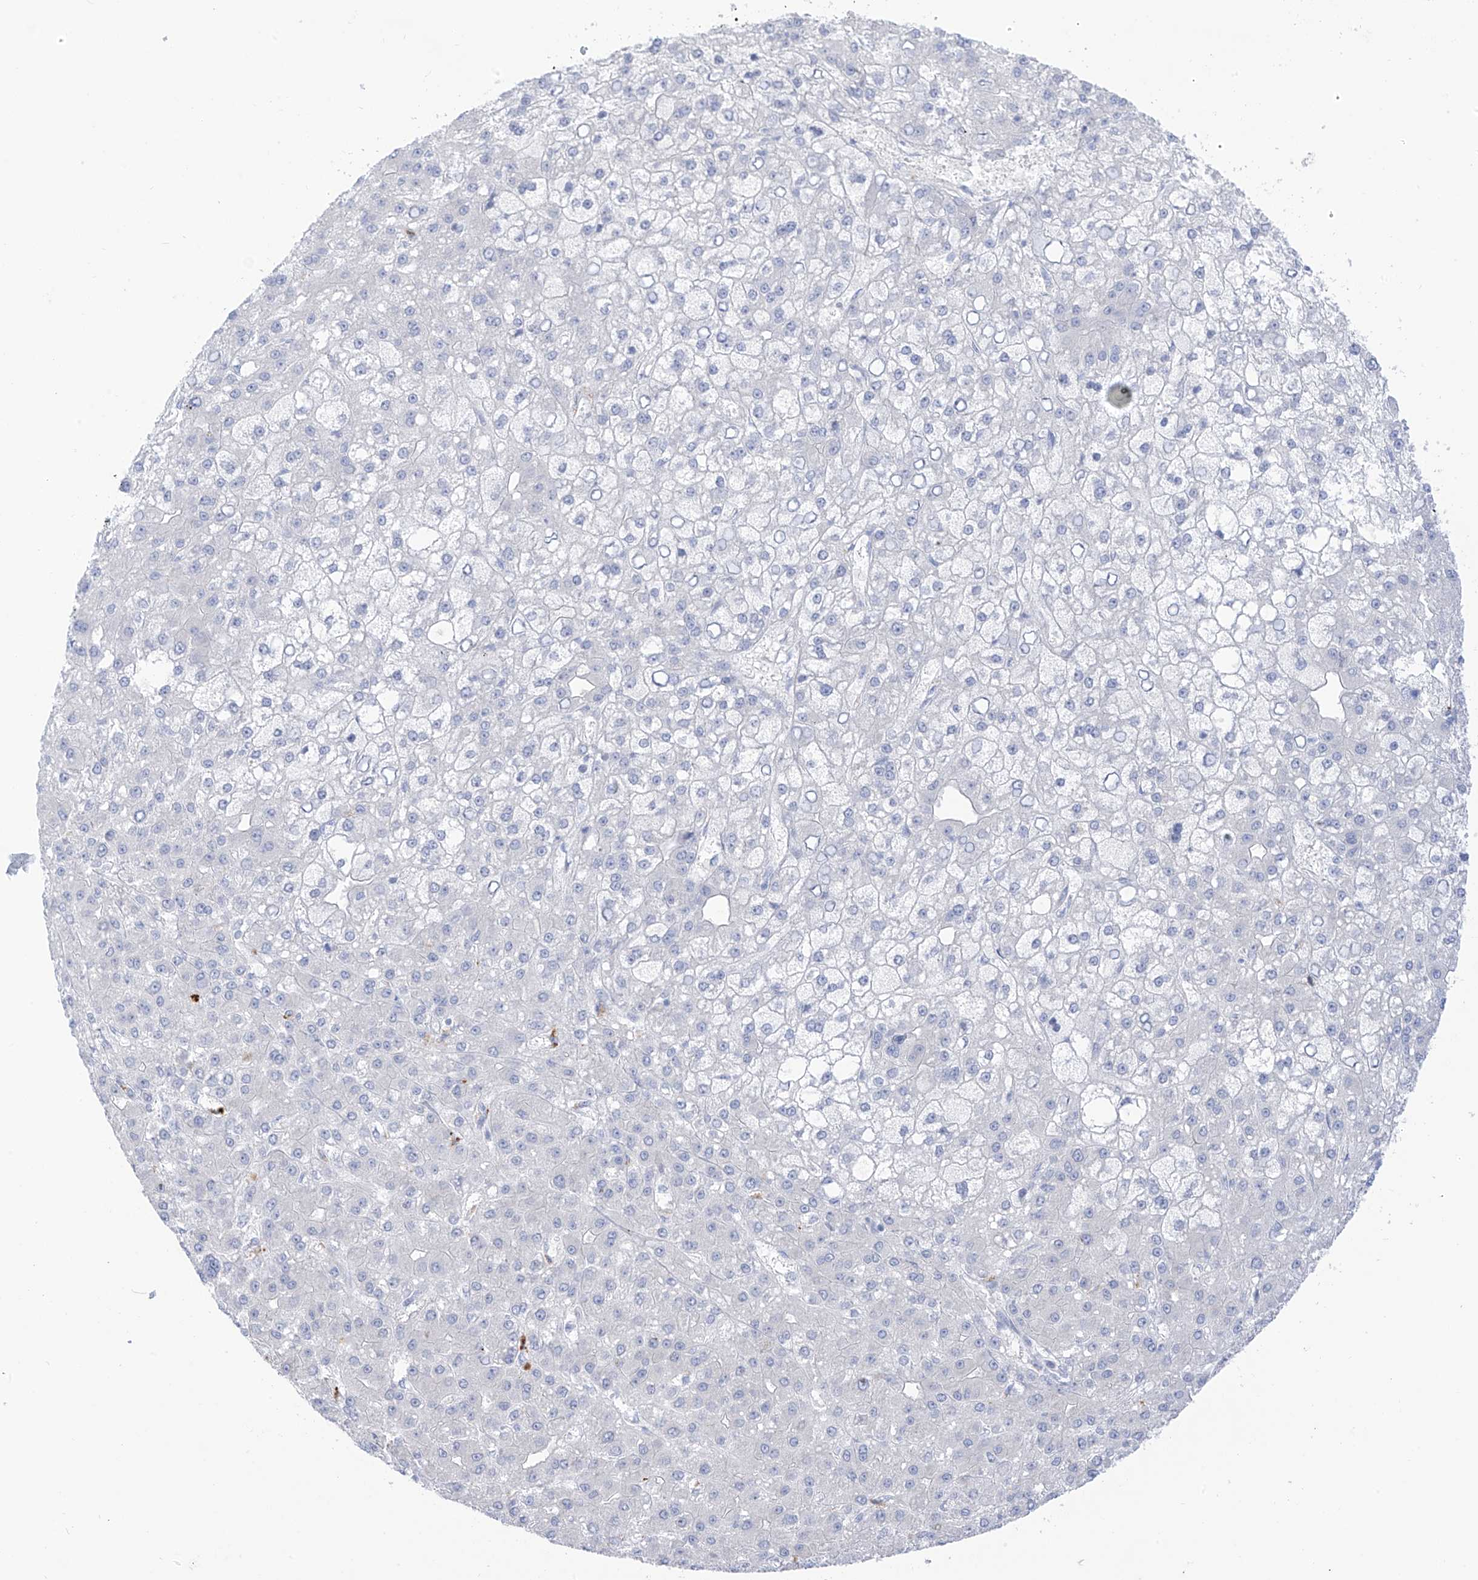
{"staining": {"intensity": "negative", "quantity": "none", "location": "none"}, "tissue": "liver cancer", "cell_type": "Tumor cells", "image_type": "cancer", "snomed": [{"axis": "morphology", "description": "Carcinoma, Hepatocellular, NOS"}, {"axis": "topography", "description": "Liver"}], "caption": "Immunohistochemistry (IHC) image of neoplastic tissue: liver cancer (hepatocellular carcinoma) stained with DAB displays no significant protein positivity in tumor cells.", "gene": "PSPH", "patient": {"sex": "male", "age": 67}}